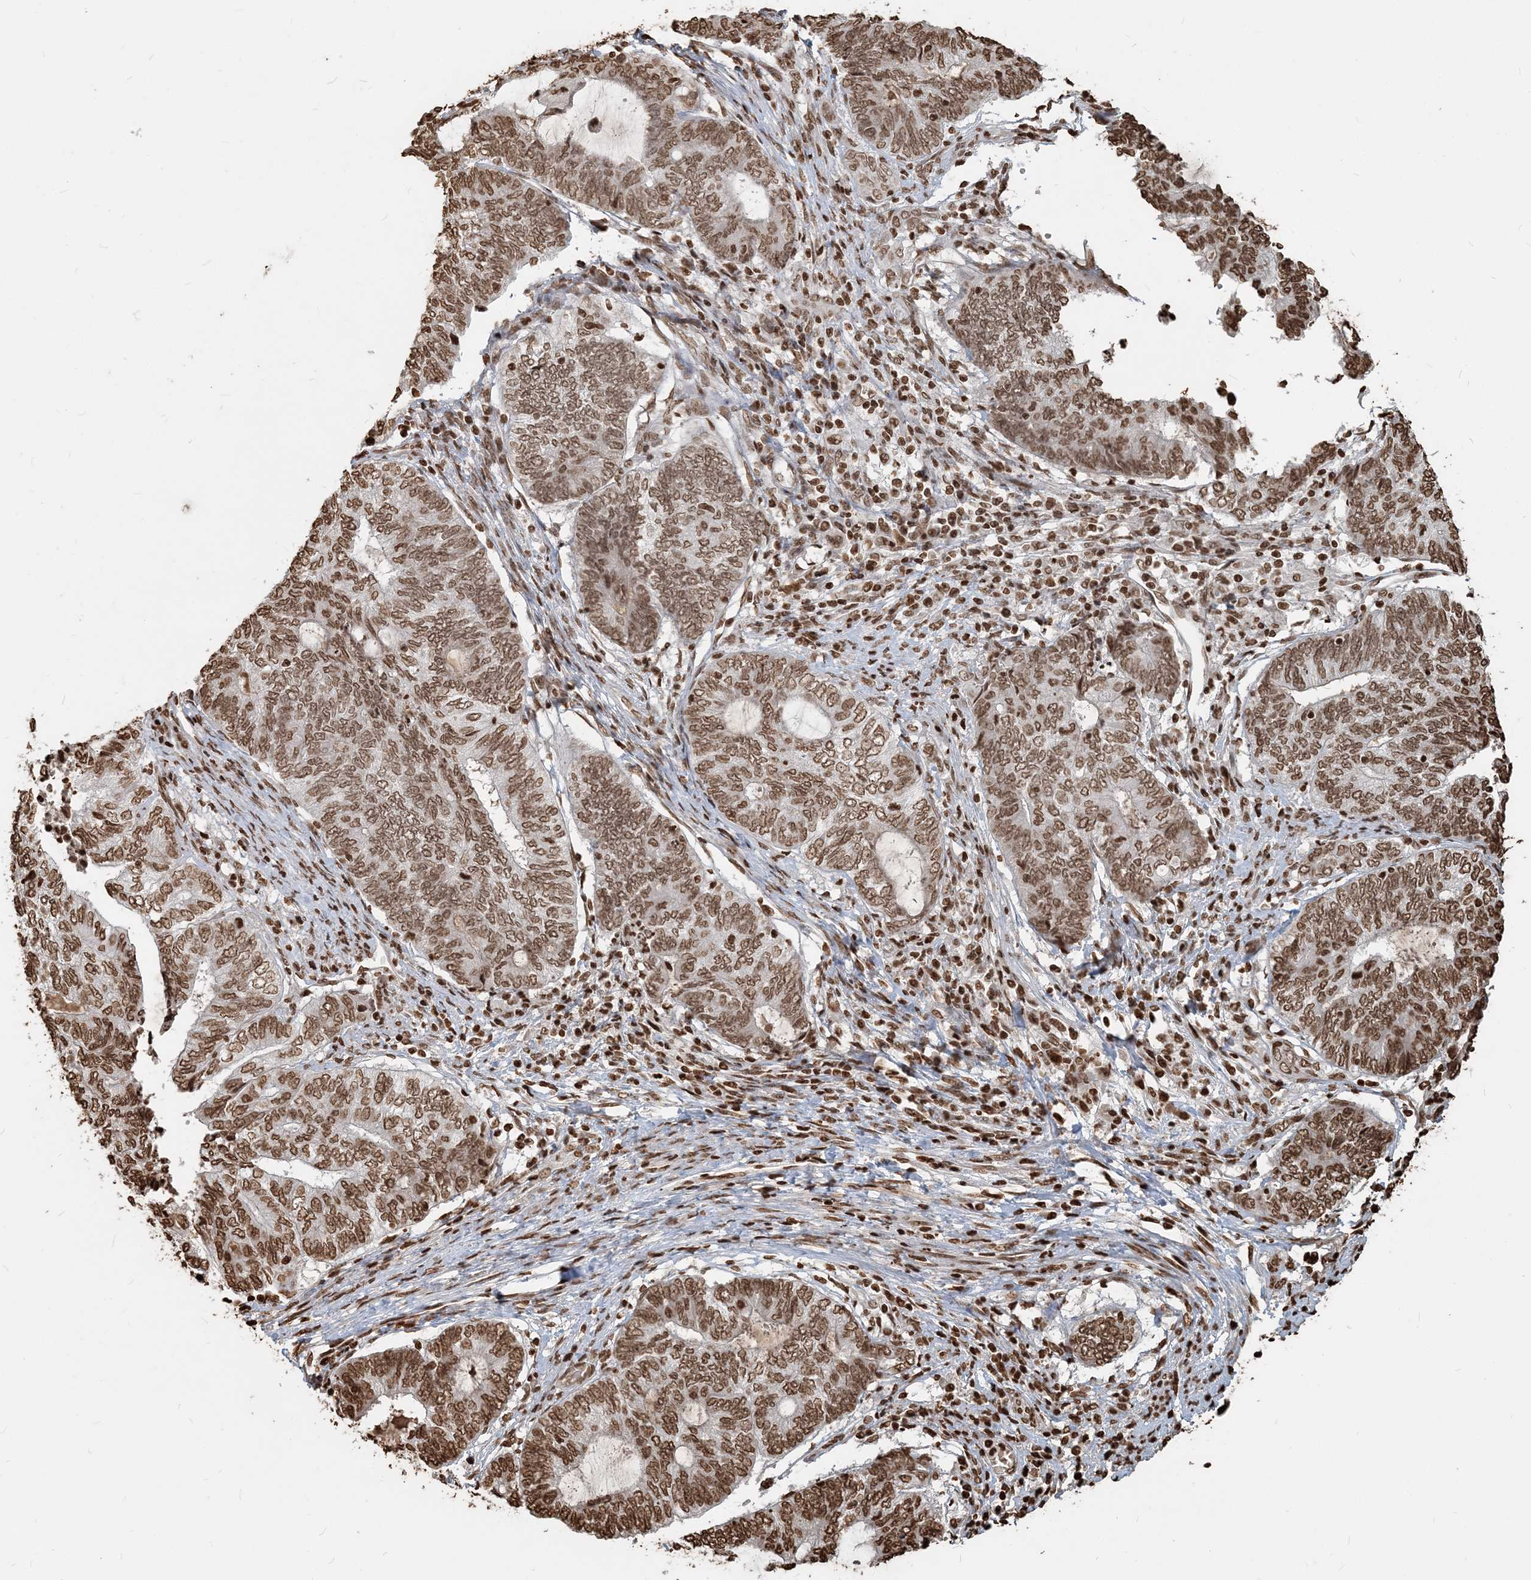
{"staining": {"intensity": "moderate", "quantity": ">75%", "location": "nuclear"}, "tissue": "endometrial cancer", "cell_type": "Tumor cells", "image_type": "cancer", "snomed": [{"axis": "morphology", "description": "Adenocarcinoma, NOS"}, {"axis": "topography", "description": "Uterus"}, {"axis": "topography", "description": "Endometrium"}], "caption": "Immunohistochemical staining of endometrial cancer demonstrates medium levels of moderate nuclear protein positivity in about >75% of tumor cells.", "gene": "H3-3B", "patient": {"sex": "female", "age": 70}}